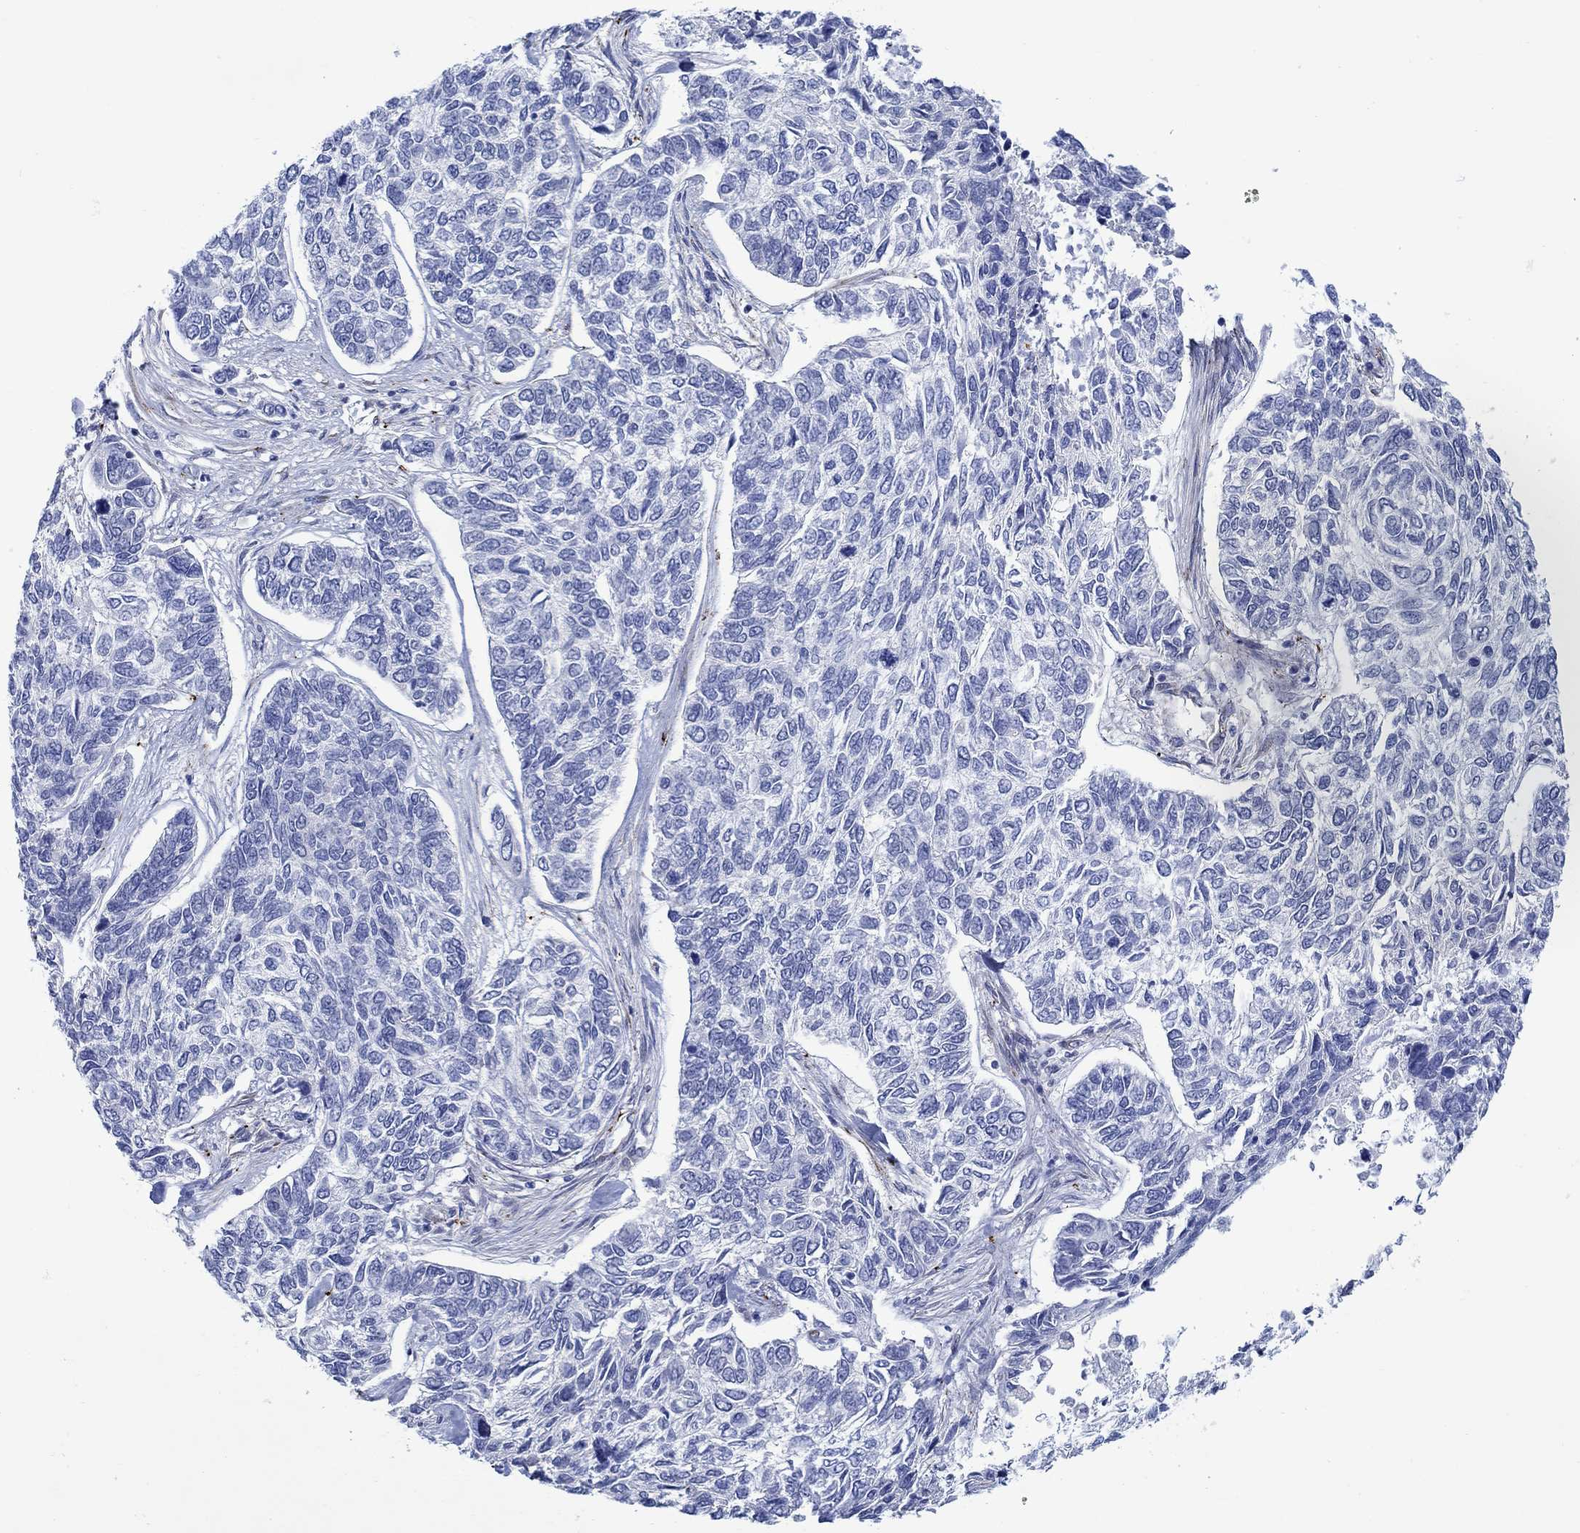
{"staining": {"intensity": "negative", "quantity": "none", "location": "none"}, "tissue": "skin cancer", "cell_type": "Tumor cells", "image_type": "cancer", "snomed": [{"axis": "morphology", "description": "Basal cell carcinoma"}, {"axis": "topography", "description": "Skin"}], "caption": "Protein analysis of skin basal cell carcinoma displays no significant expression in tumor cells. (DAB (3,3'-diaminobenzidine) immunohistochemistry (IHC) visualized using brightfield microscopy, high magnification).", "gene": "KSR2", "patient": {"sex": "female", "age": 65}}